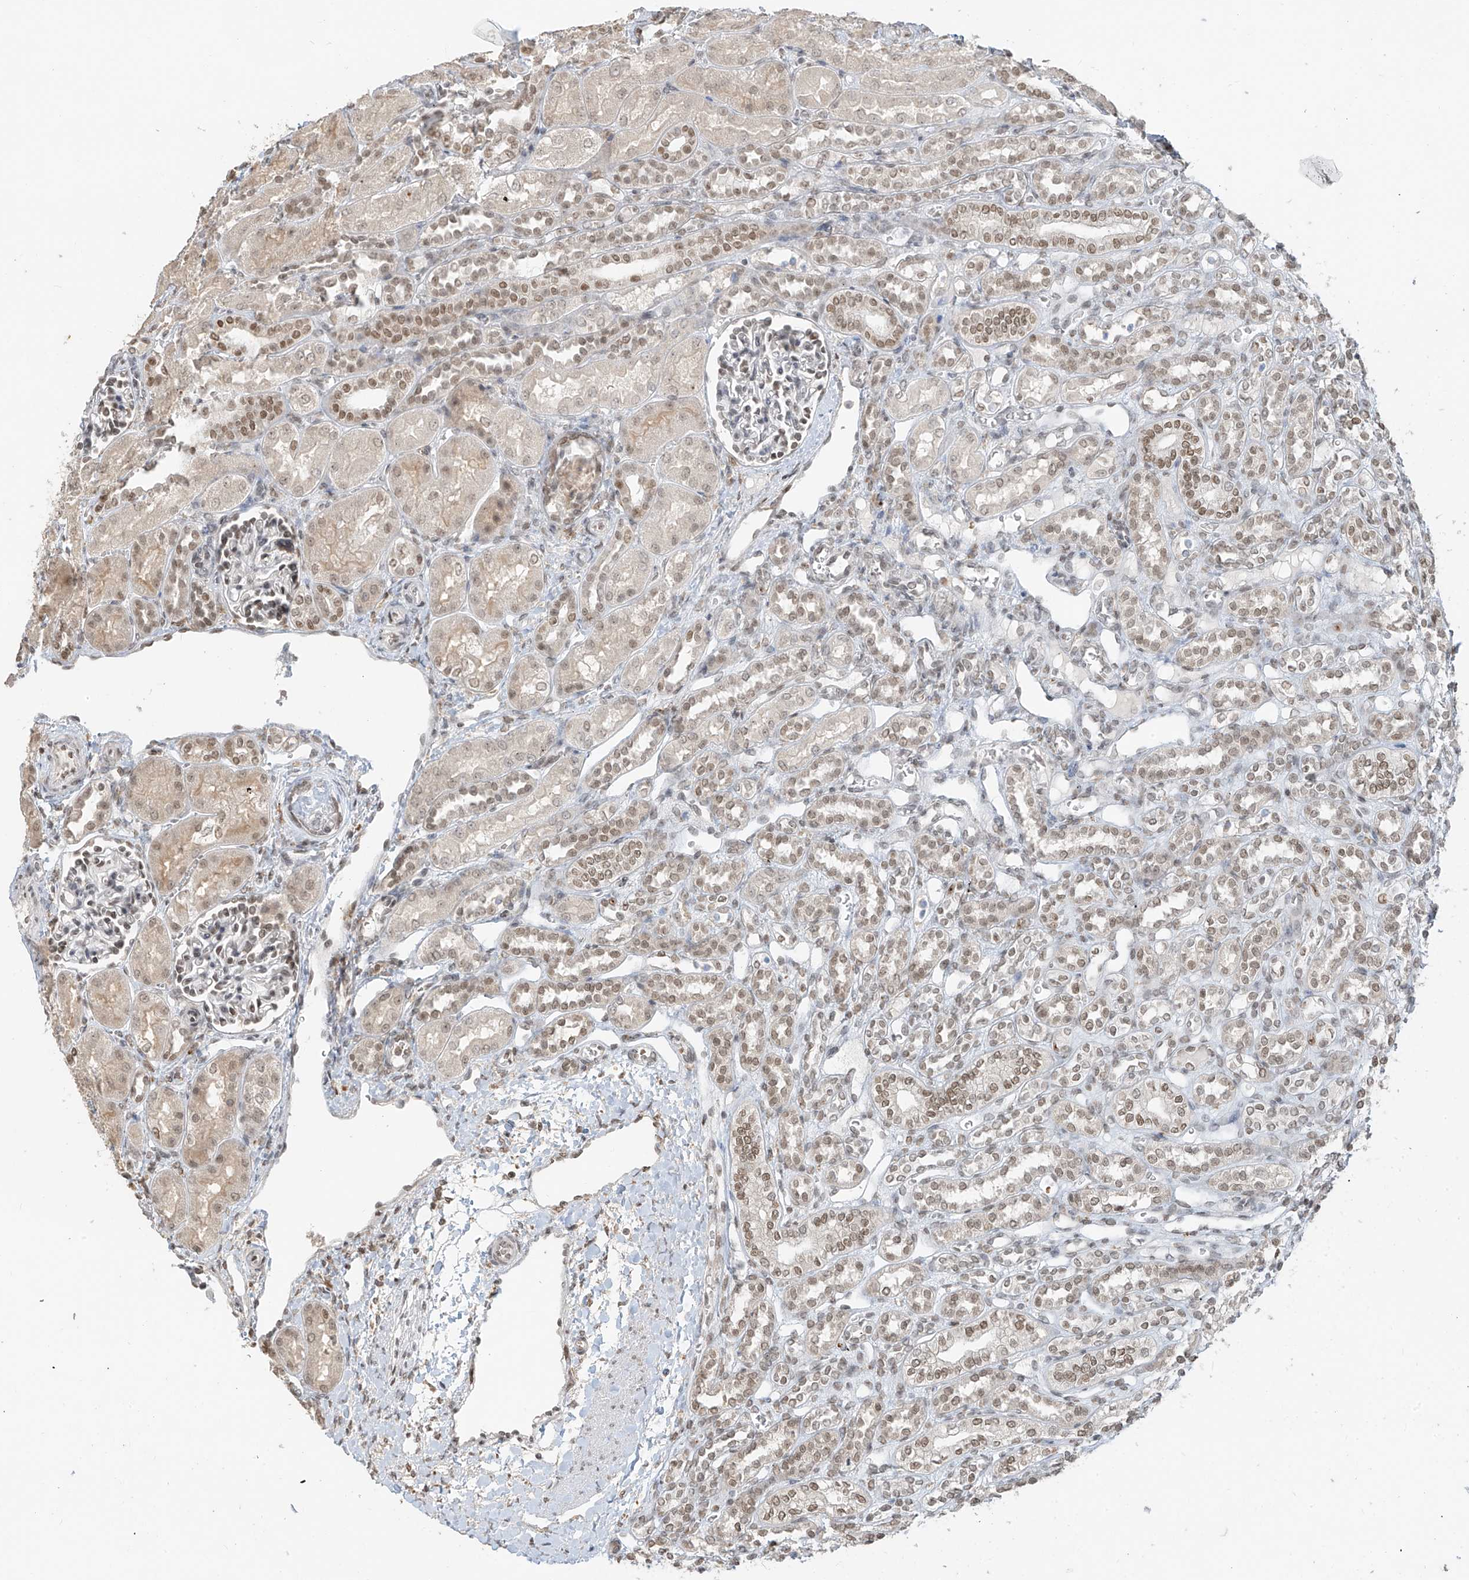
{"staining": {"intensity": "moderate", "quantity": "<25%", "location": "nuclear"}, "tissue": "kidney", "cell_type": "Cells in glomeruli", "image_type": "normal", "snomed": [{"axis": "morphology", "description": "Normal tissue, NOS"}, {"axis": "morphology", "description": "Neoplasm, malignant, NOS"}, {"axis": "topography", "description": "Kidney"}], "caption": "Kidney stained for a protein demonstrates moderate nuclear positivity in cells in glomeruli. (brown staining indicates protein expression, while blue staining denotes nuclei).", "gene": "ZMYM2", "patient": {"sex": "female", "age": 1}}